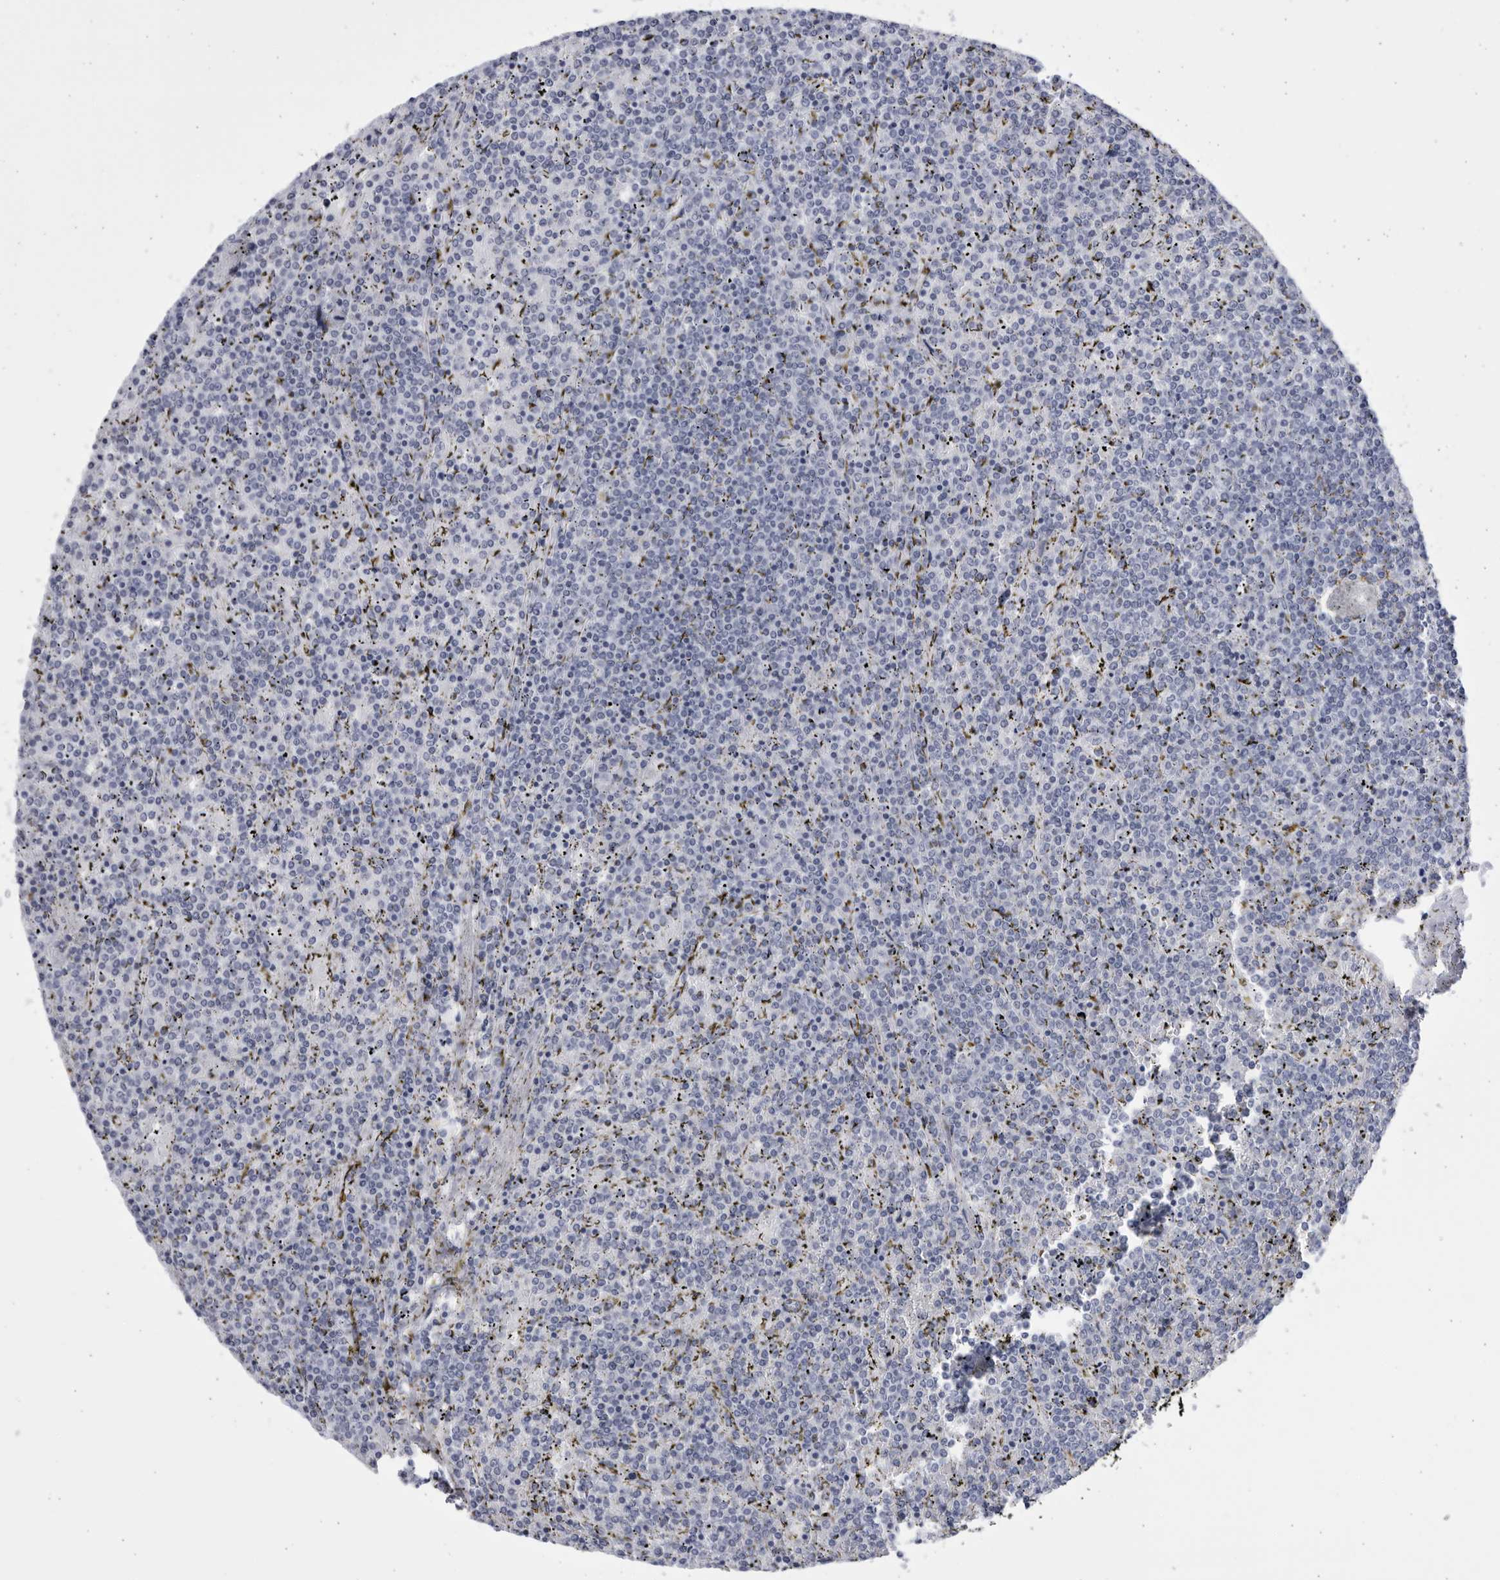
{"staining": {"intensity": "negative", "quantity": "none", "location": "none"}, "tissue": "lymphoma", "cell_type": "Tumor cells", "image_type": "cancer", "snomed": [{"axis": "morphology", "description": "Malignant lymphoma, non-Hodgkin's type, Low grade"}, {"axis": "topography", "description": "Spleen"}], "caption": "High magnification brightfield microscopy of lymphoma stained with DAB (3,3'-diaminobenzidine) (brown) and counterstained with hematoxylin (blue): tumor cells show no significant staining.", "gene": "CCDC181", "patient": {"sex": "female", "age": 19}}